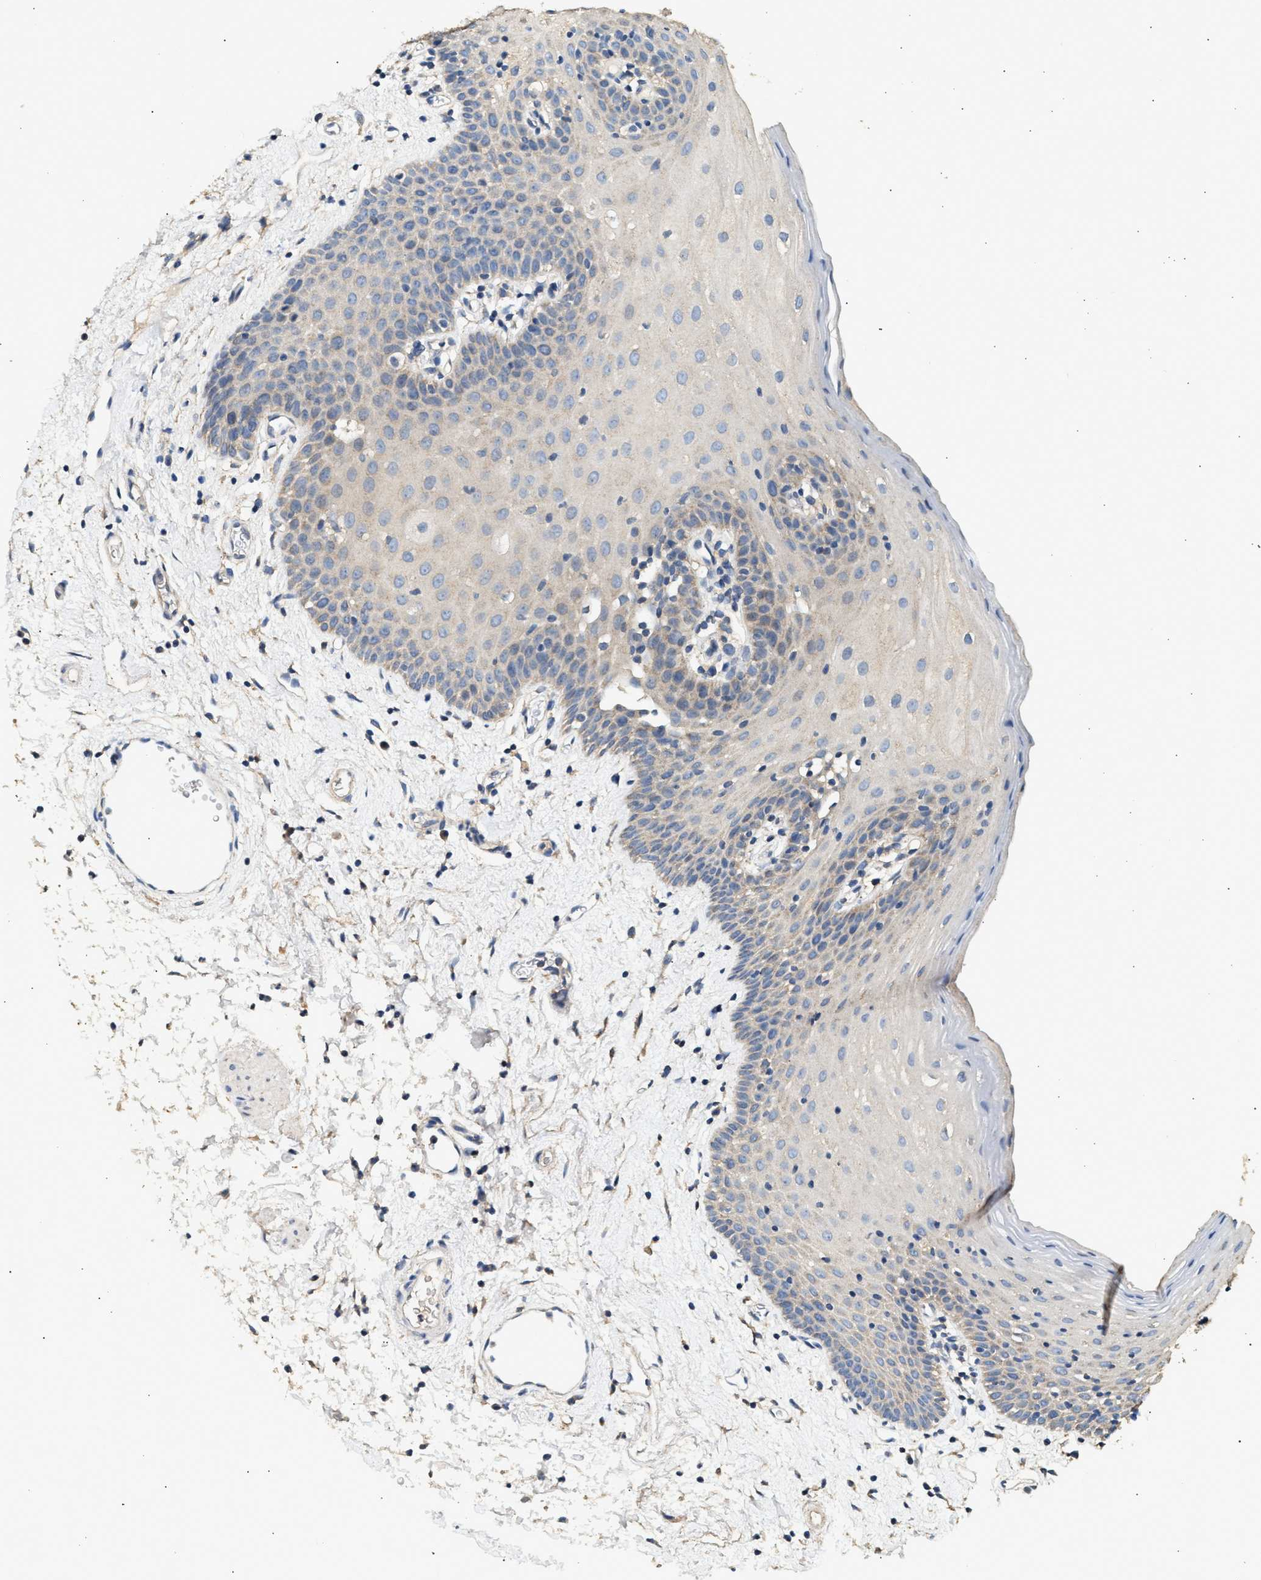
{"staining": {"intensity": "weak", "quantity": "<25%", "location": "cytoplasmic/membranous"}, "tissue": "oral mucosa", "cell_type": "Squamous epithelial cells", "image_type": "normal", "snomed": [{"axis": "morphology", "description": "Normal tissue, NOS"}, {"axis": "topography", "description": "Oral tissue"}], "caption": "High power microscopy histopathology image of an immunohistochemistry image of normal oral mucosa, revealing no significant expression in squamous epithelial cells.", "gene": "WDR31", "patient": {"sex": "male", "age": 66}}